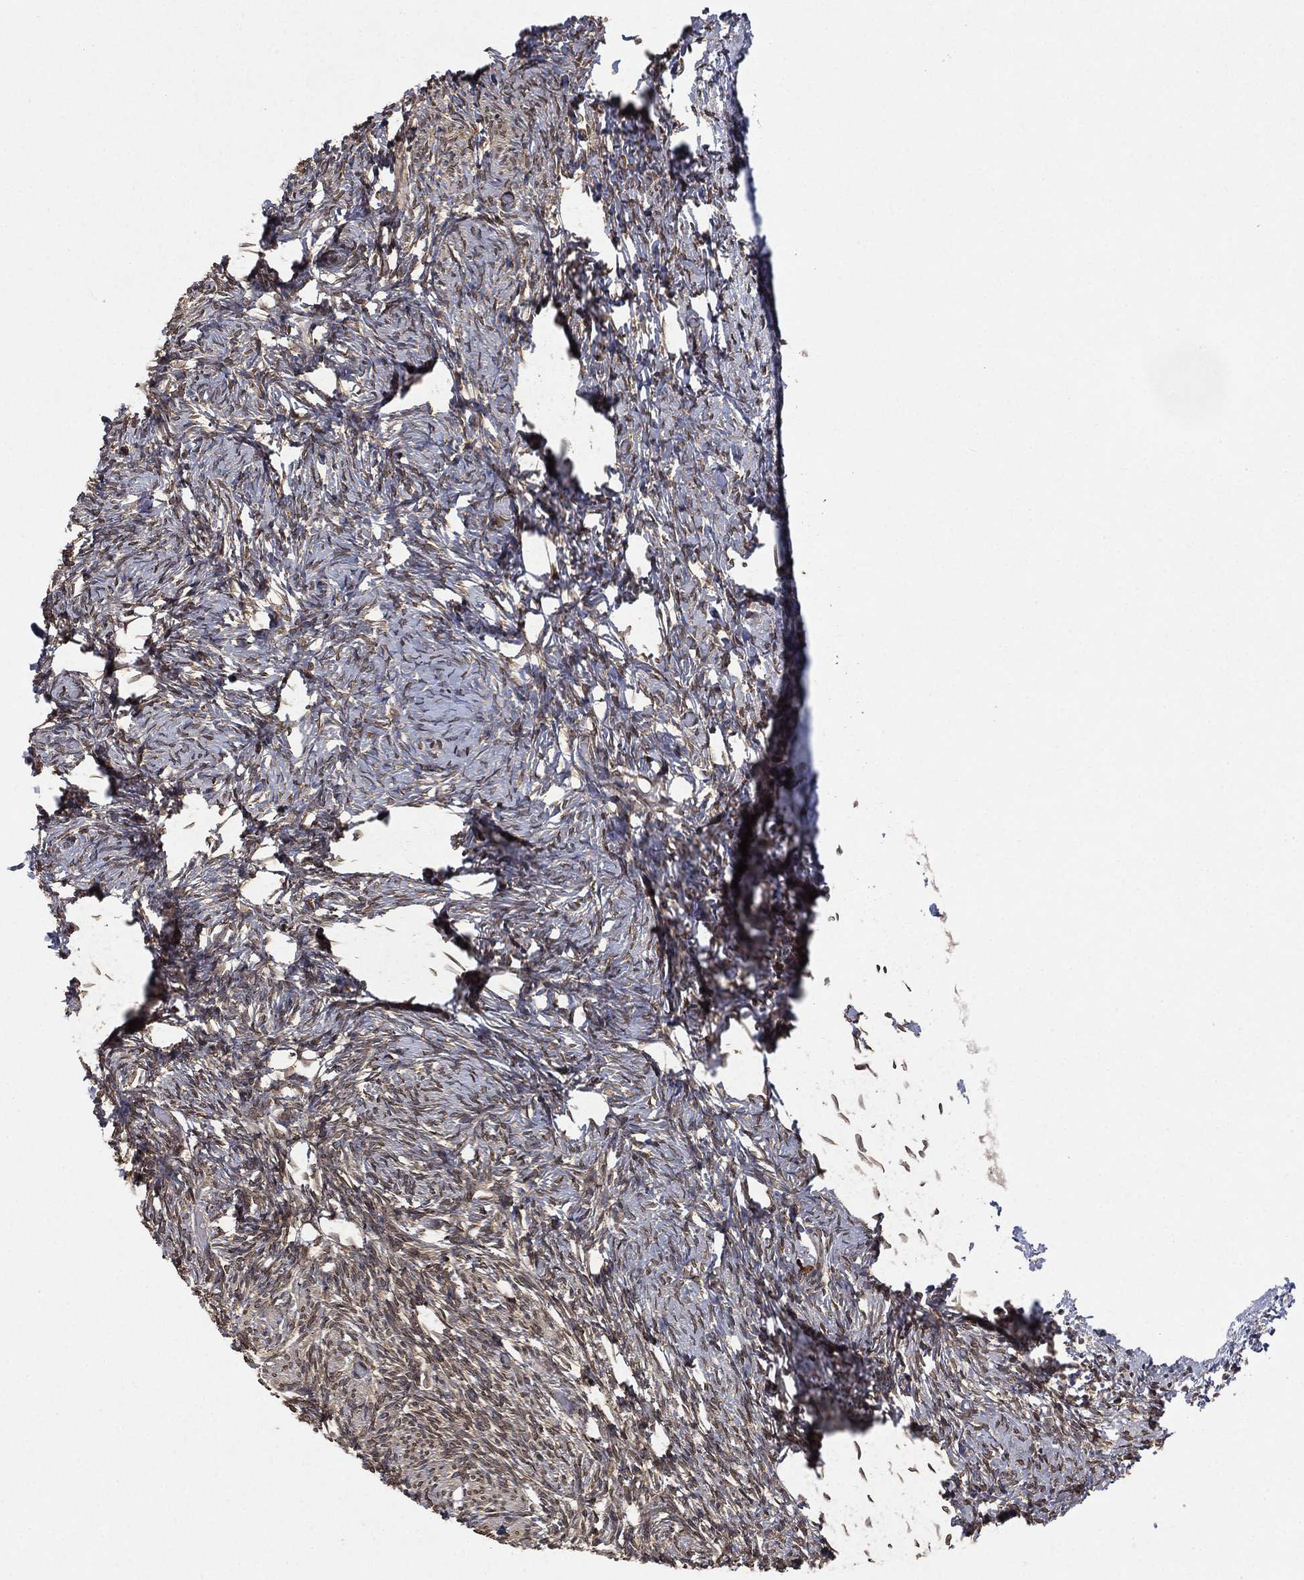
{"staining": {"intensity": "strong", "quantity": "25%-75%", "location": "cytoplasmic/membranous"}, "tissue": "ovary", "cell_type": "Follicle cells", "image_type": "normal", "snomed": [{"axis": "morphology", "description": "Normal tissue, NOS"}, {"axis": "topography", "description": "Ovary"}], "caption": "Benign ovary exhibits strong cytoplasmic/membranous positivity in about 25%-75% of follicle cells (DAB (3,3'-diaminobenzidine) = brown stain, brightfield microscopy at high magnification)..", "gene": "UBA5", "patient": {"sex": "female", "age": 39}}